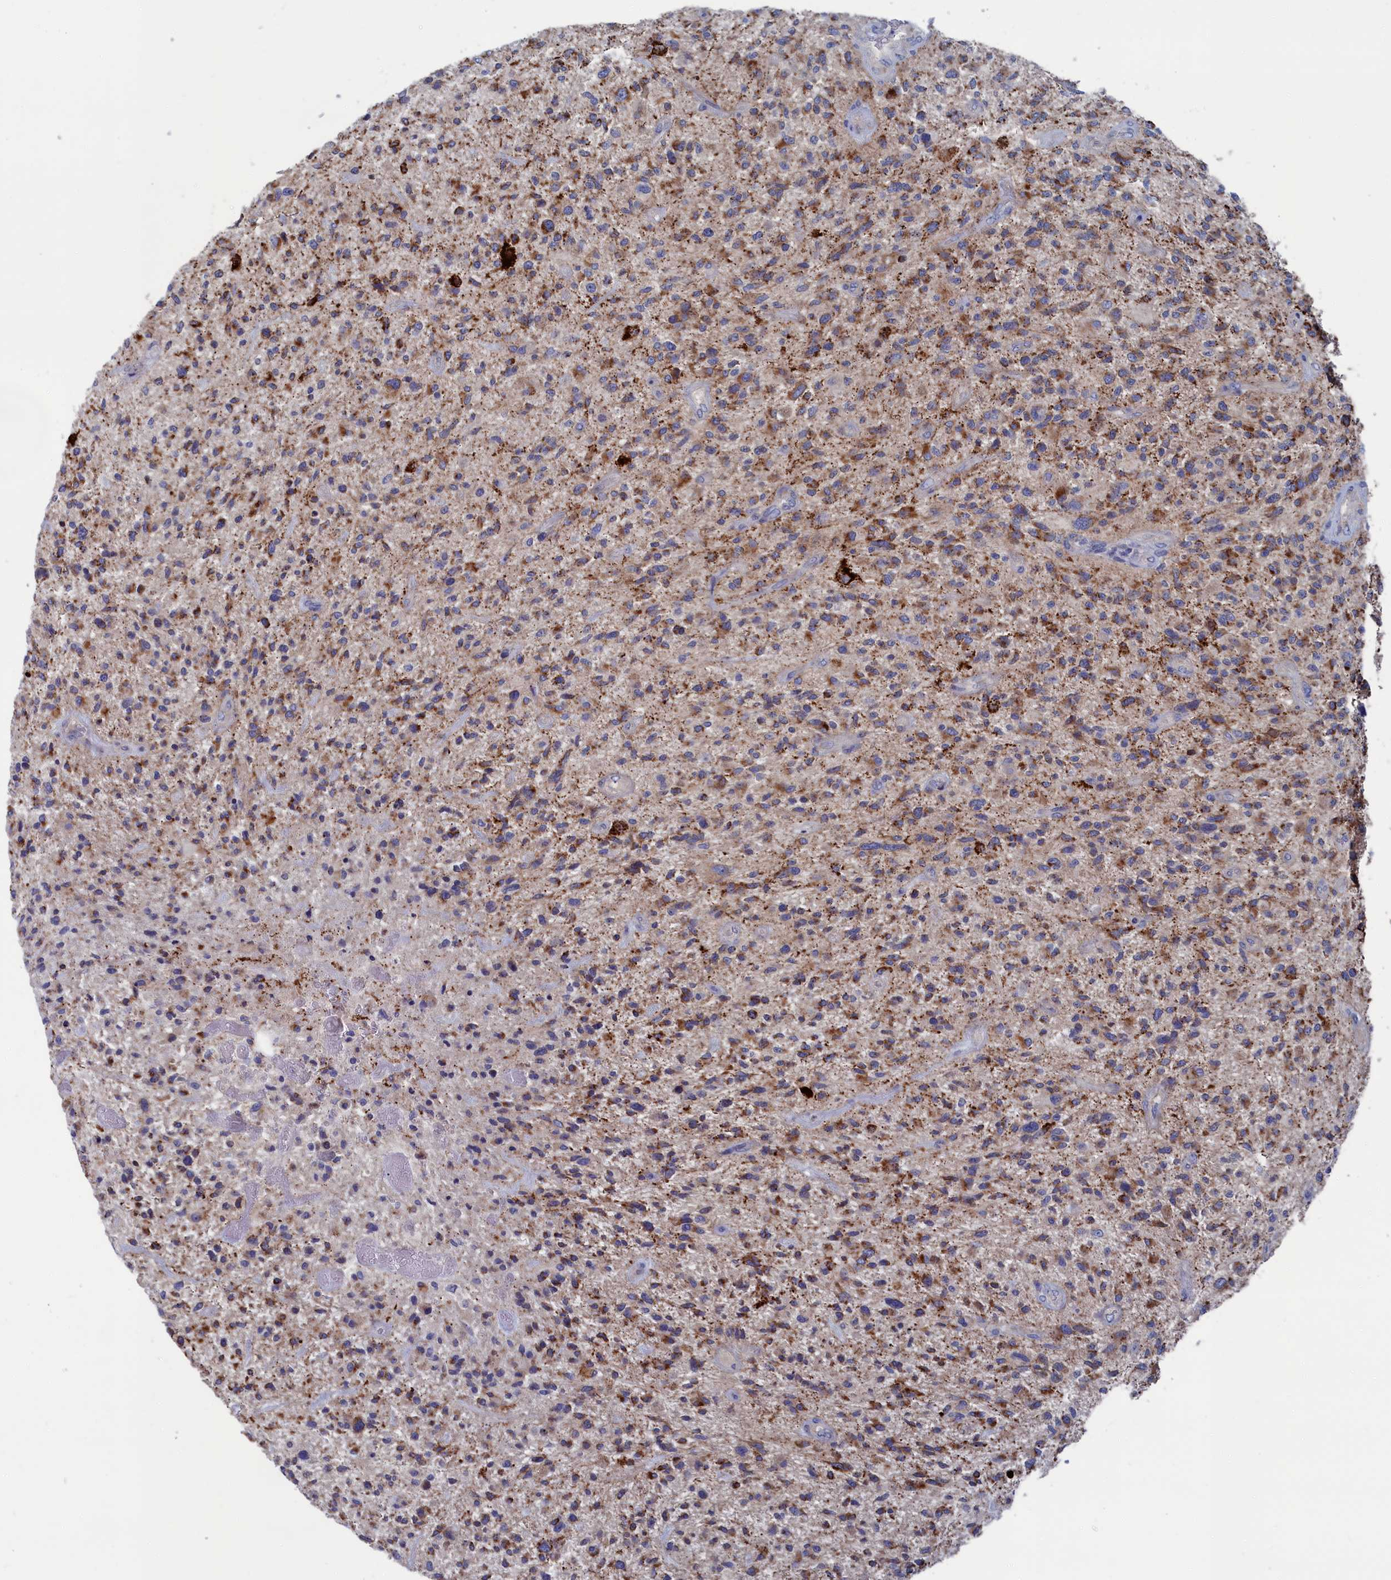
{"staining": {"intensity": "moderate", "quantity": "<25%", "location": "cytoplasmic/membranous"}, "tissue": "glioma", "cell_type": "Tumor cells", "image_type": "cancer", "snomed": [{"axis": "morphology", "description": "Glioma, malignant, High grade"}, {"axis": "topography", "description": "Brain"}], "caption": "Human malignant glioma (high-grade) stained for a protein (brown) reveals moderate cytoplasmic/membranous positive positivity in about <25% of tumor cells.", "gene": "CEND1", "patient": {"sex": "male", "age": 47}}